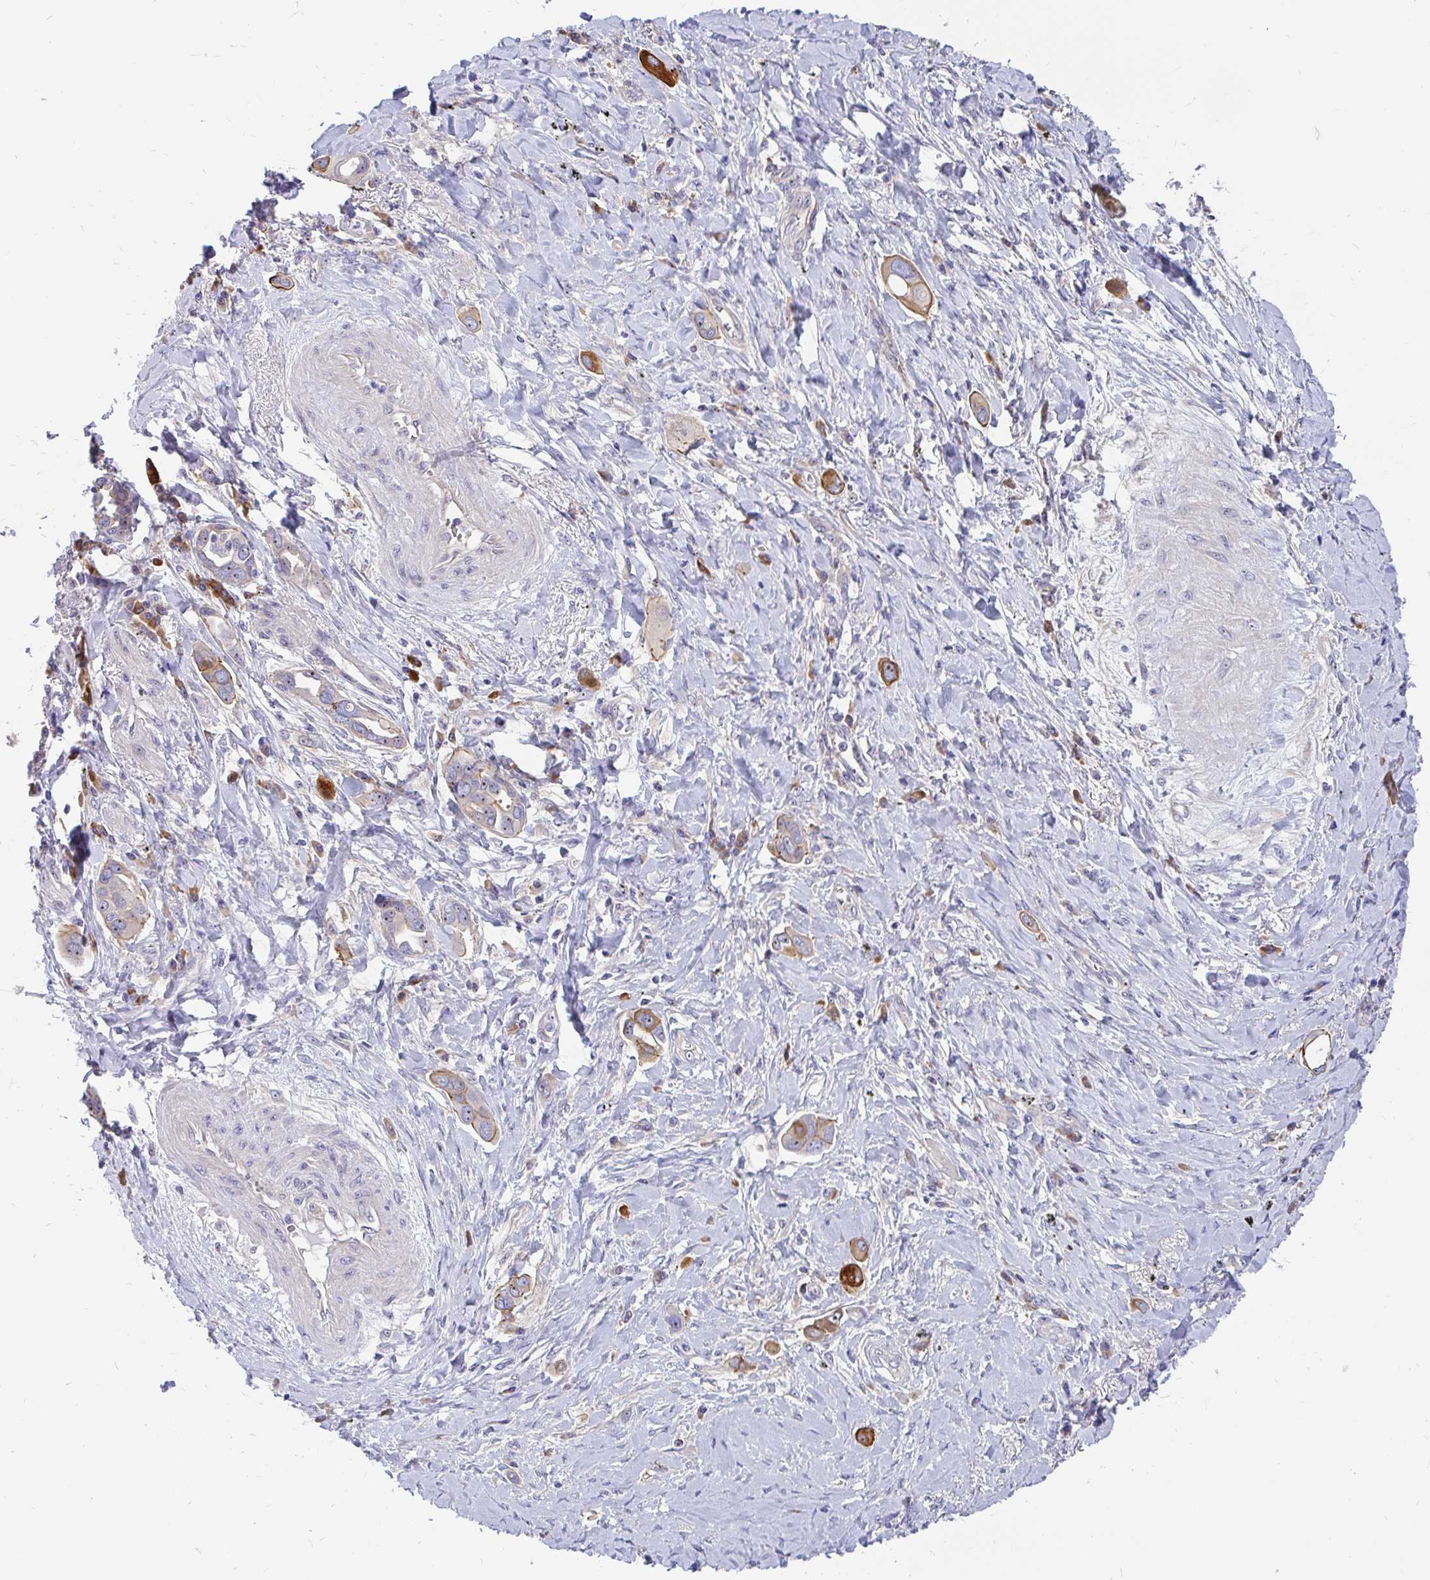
{"staining": {"intensity": "strong", "quantity": "<25%", "location": "cytoplasmic/membranous"}, "tissue": "lung cancer", "cell_type": "Tumor cells", "image_type": "cancer", "snomed": [{"axis": "morphology", "description": "Adenocarcinoma, NOS"}, {"axis": "topography", "description": "Lung"}], "caption": "Immunohistochemical staining of lung adenocarcinoma shows medium levels of strong cytoplasmic/membranous expression in about <25% of tumor cells. (Stains: DAB (3,3'-diaminobenzidine) in brown, nuclei in blue, Microscopy: brightfield microscopy at high magnification).", "gene": "LRRC26", "patient": {"sex": "male", "age": 76}}